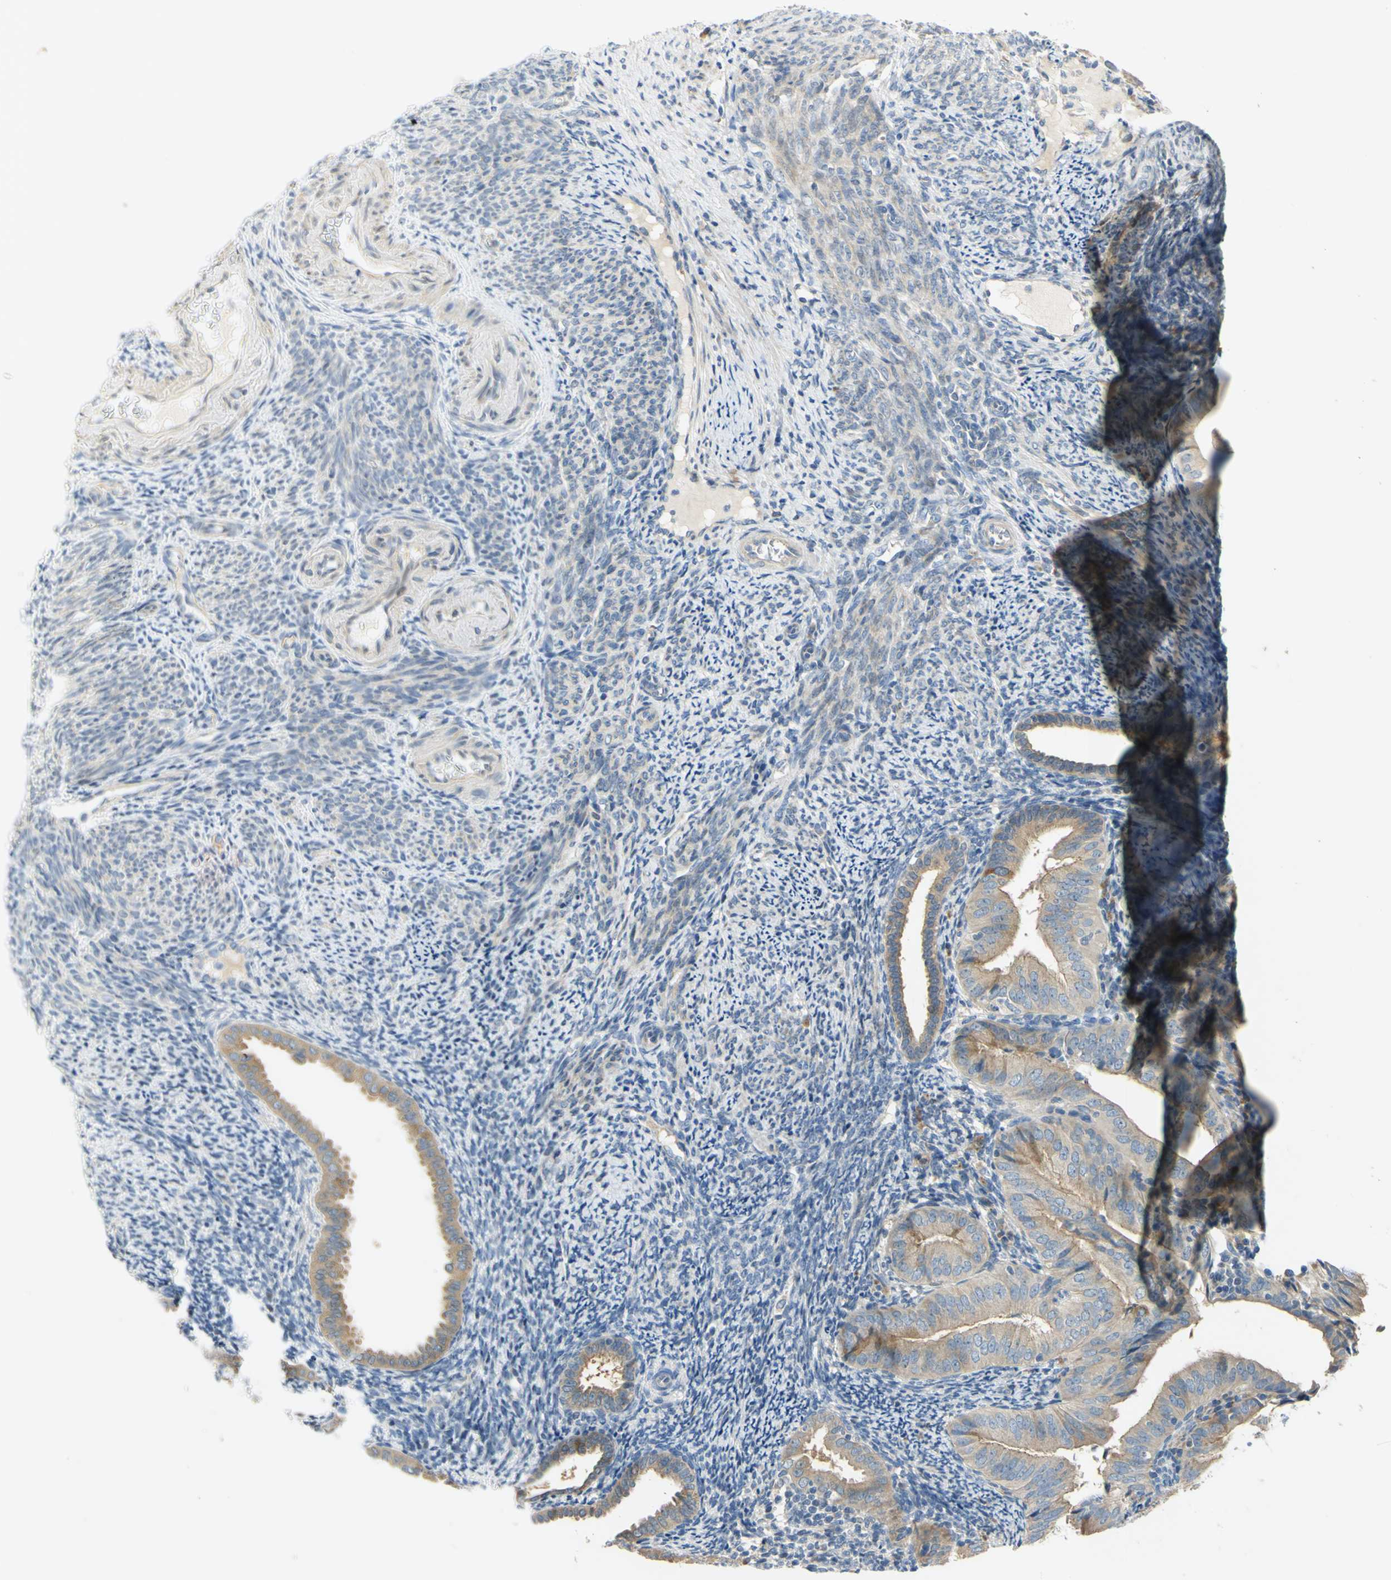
{"staining": {"intensity": "moderate", "quantity": ">75%", "location": "cytoplasmic/membranous"}, "tissue": "endometrial cancer", "cell_type": "Tumor cells", "image_type": "cancer", "snomed": [{"axis": "morphology", "description": "Adenocarcinoma, NOS"}, {"axis": "topography", "description": "Endometrium"}], "caption": "IHC (DAB) staining of adenocarcinoma (endometrial) displays moderate cytoplasmic/membranous protein positivity in approximately >75% of tumor cells. (brown staining indicates protein expression, while blue staining denotes nuclei).", "gene": "CCNB2", "patient": {"sex": "female", "age": 58}}